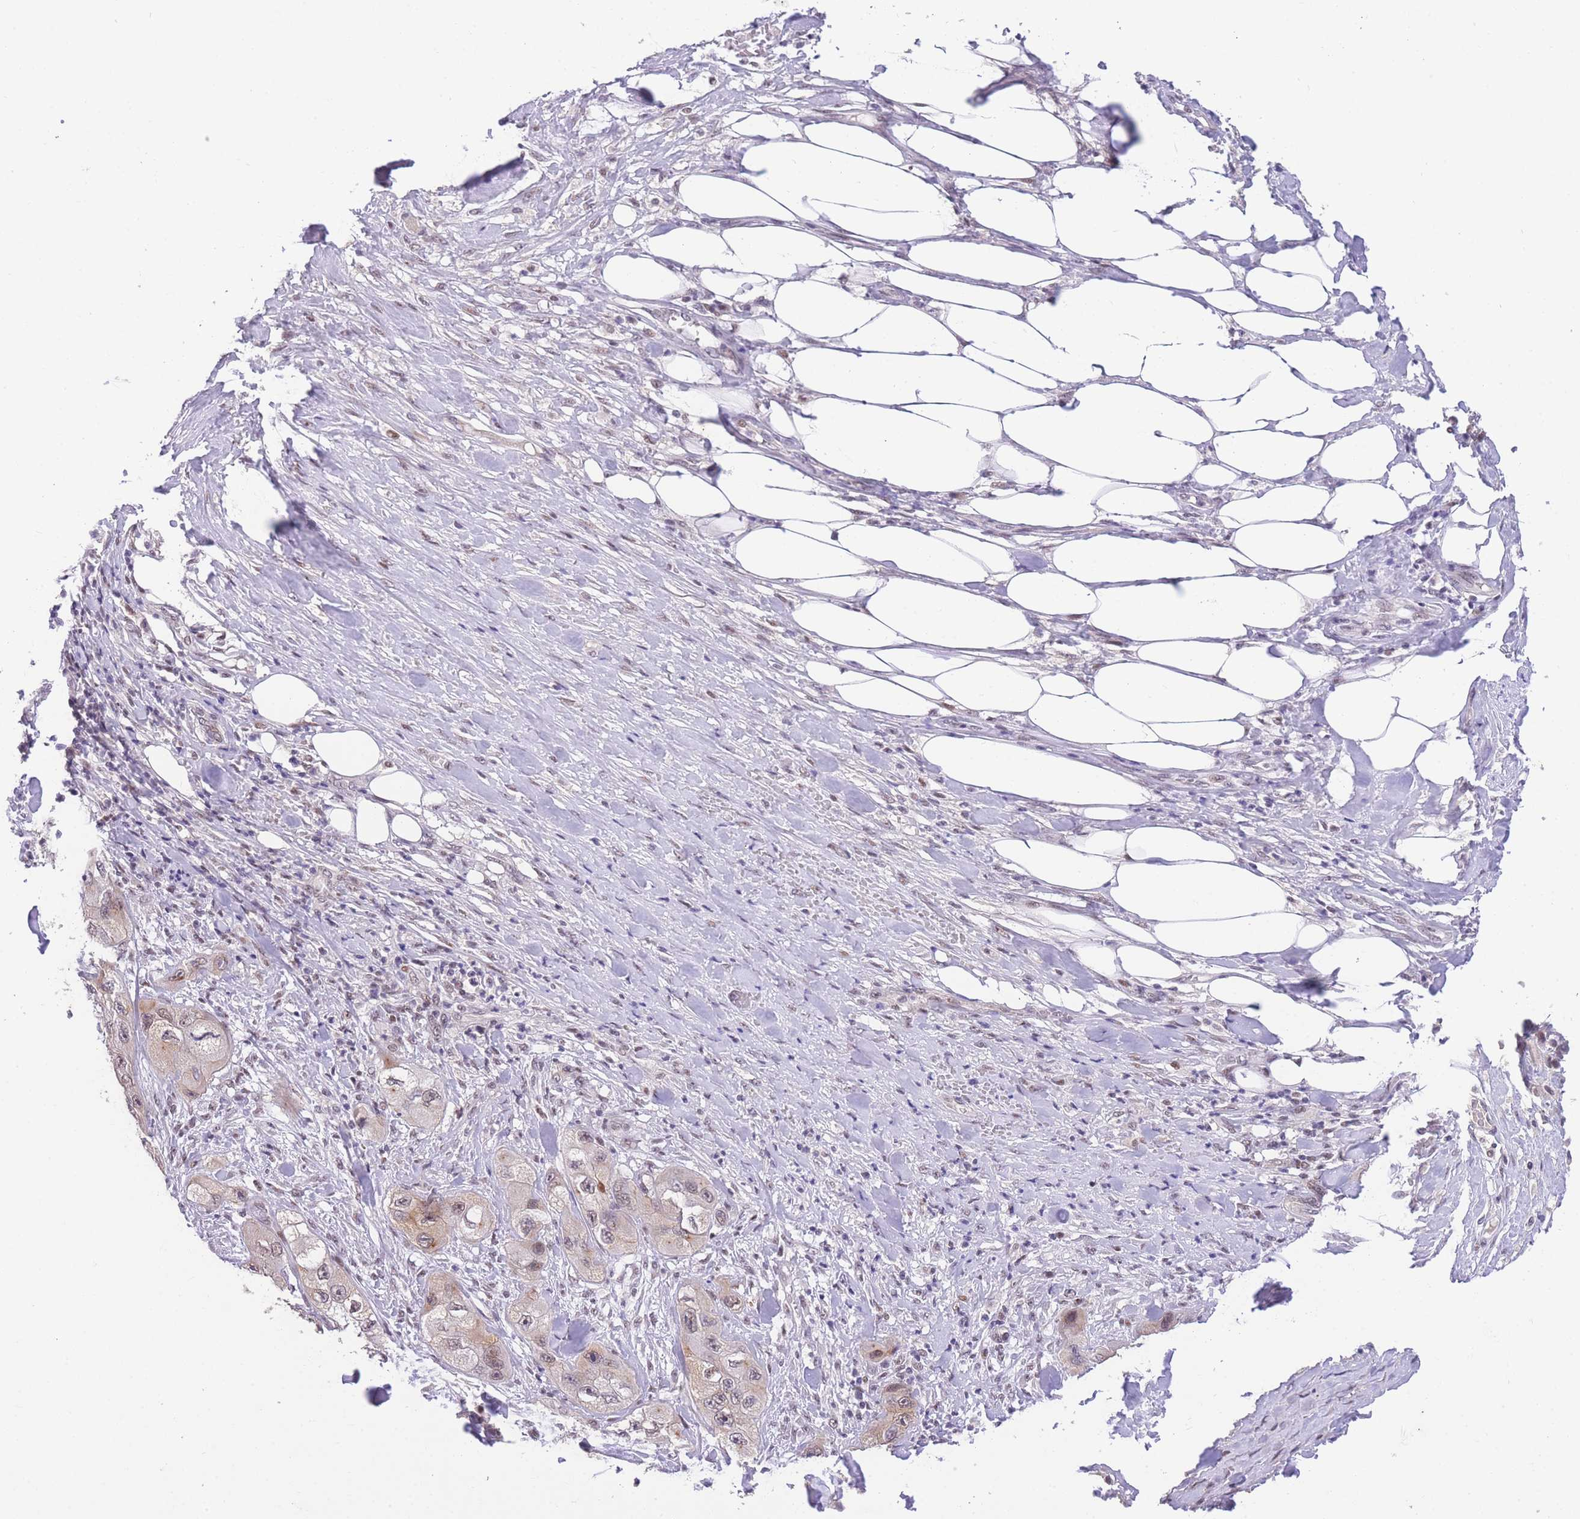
{"staining": {"intensity": "weak", "quantity": "<25%", "location": "nuclear"}, "tissue": "skin cancer", "cell_type": "Tumor cells", "image_type": "cancer", "snomed": [{"axis": "morphology", "description": "Squamous cell carcinoma, NOS"}, {"axis": "topography", "description": "Skin"}, {"axis": "topography", "description": "Subcutis"}], "caption": "The histopathology image displays no significant staining in tumor cells of squamous cell carcinoma (skin).", "gene": "SLC35F2", "patient": {"sex": "male", "age": 73}}